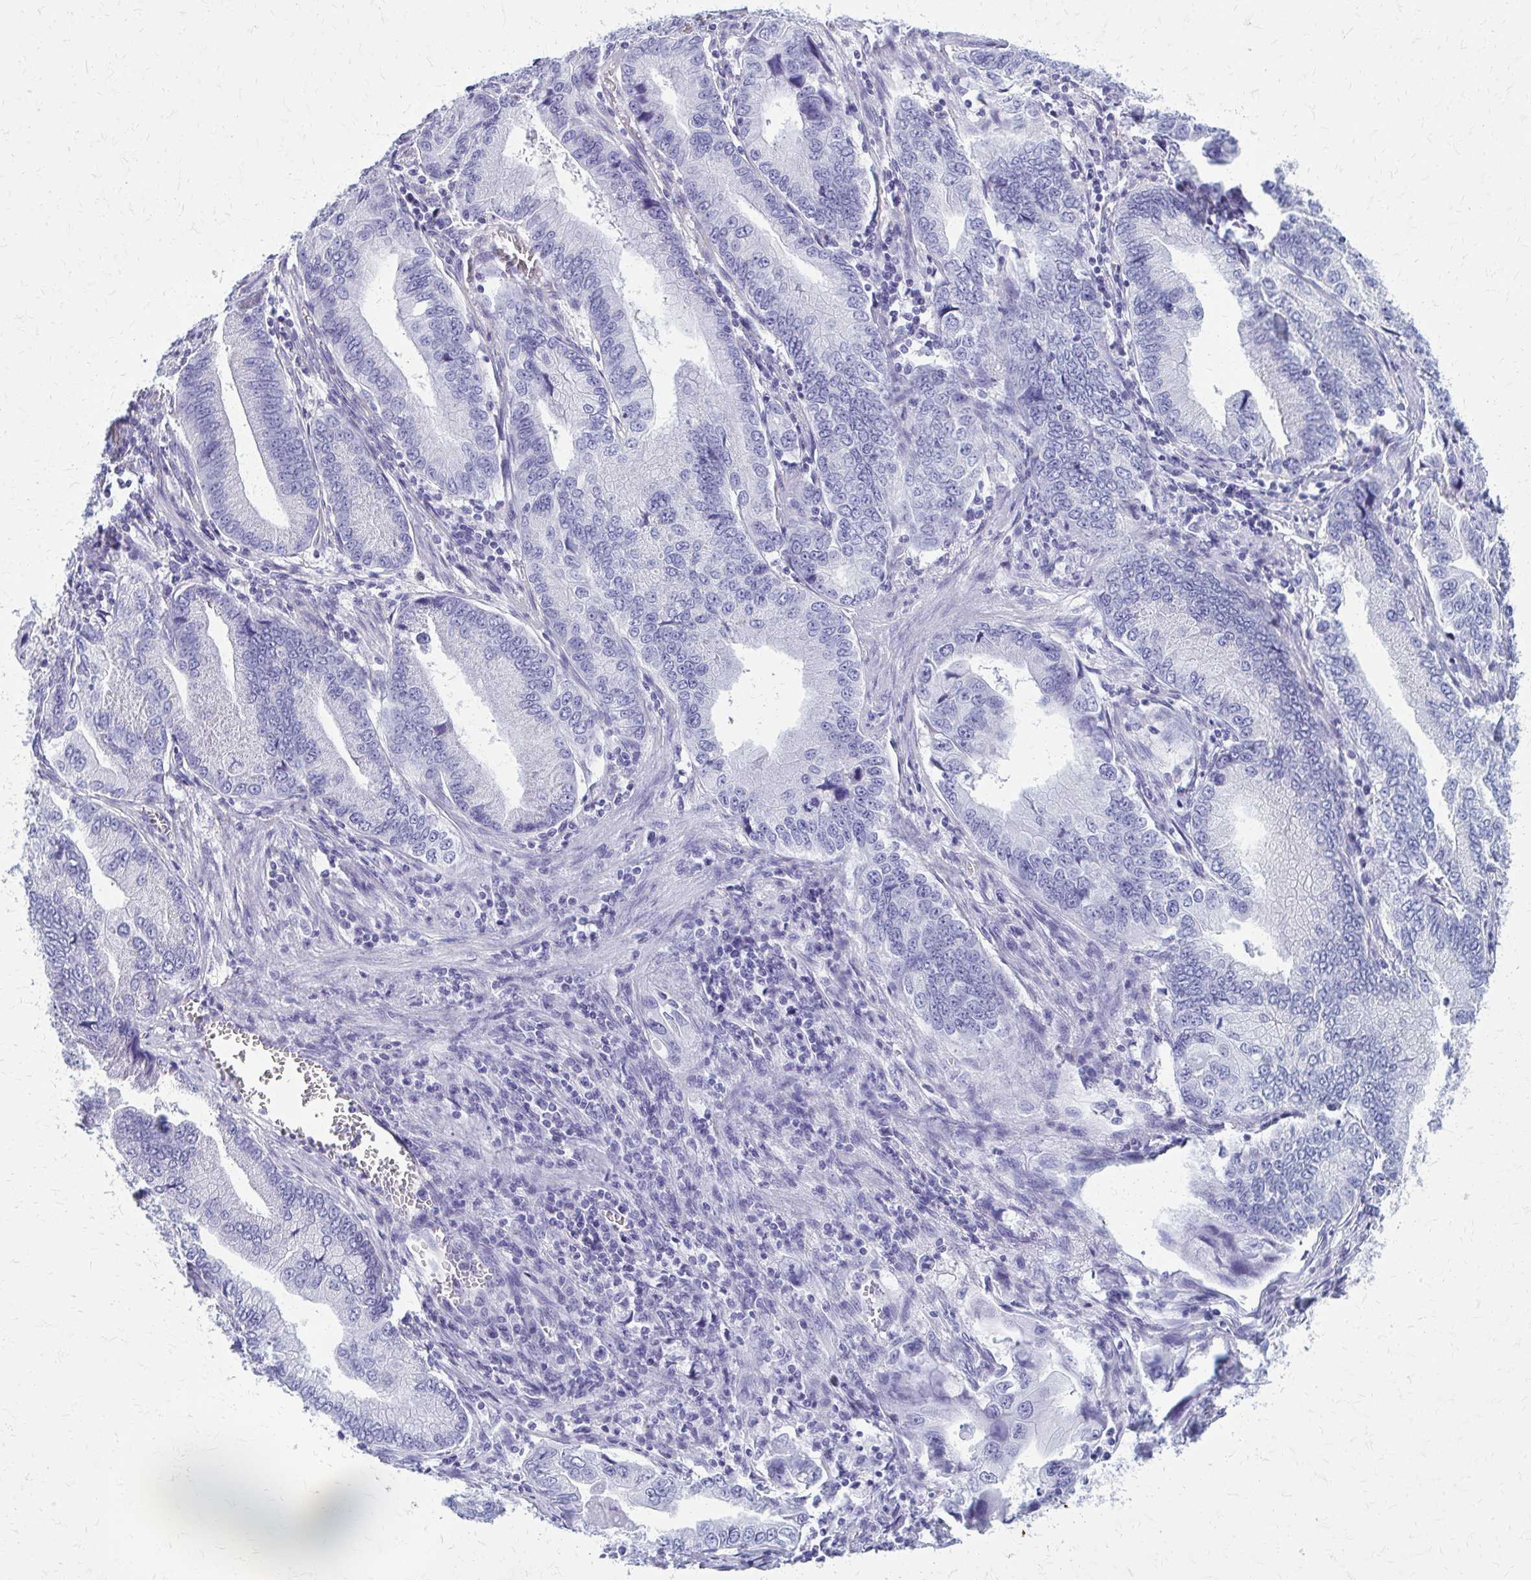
{"staining": {"intensity": "negative", "quantity": "none", "location": "none"}, "tissue": "stomach cancer", "cell_type": "Tumor cells", "image_type": "cancer", "snomed": [{"axis": "morphology", "description": "Adenocarcinoma, NOS"}, {"axis": "topography", "description": "Pancreas"}, {"axis": "topography", "description": "Stomach, upper"}], "caption": "Immunohistochemistry (IHC) of human stomach cancer displays no staining in tumor cells.", "gene": "GFAP", "patient": {"sex": "male", "age": 77}}